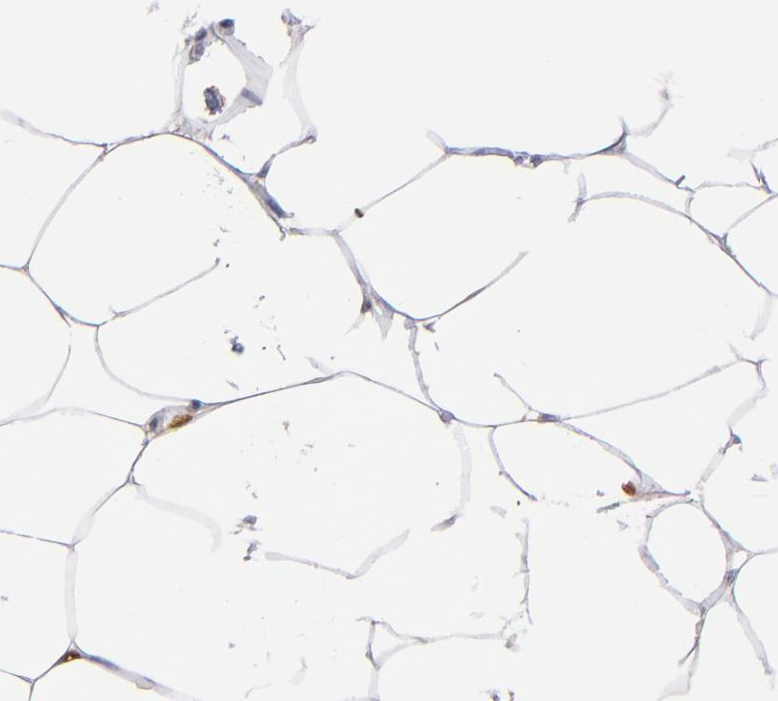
{"staining": {"intensity": "moderate", "quantity": "<25%", "location": "cytoplasmic/membranous"}, "tissue": "adipose tissue", "cell_type": "Adipocytes", "image_type": "normal", "snomed": [{"axis": "morphology", "description": "Normal tissue, NOS"}, {"axis": "morphology", "description": "Adenocarcinoma, NOS"}, {"axis": "topography", "description": "Colon"}, {"axis": "topography", "description": "Peripheral nerve tissue"}], "caption": "An IHC photomicrograph of normal tissue is shown. Protein staining in brown shows moderate cytoplasmic/membranous positivity in adipose tissue within adipocytes.", "gene": "SELP", "patient": {"sex": "male", "age": 14}}